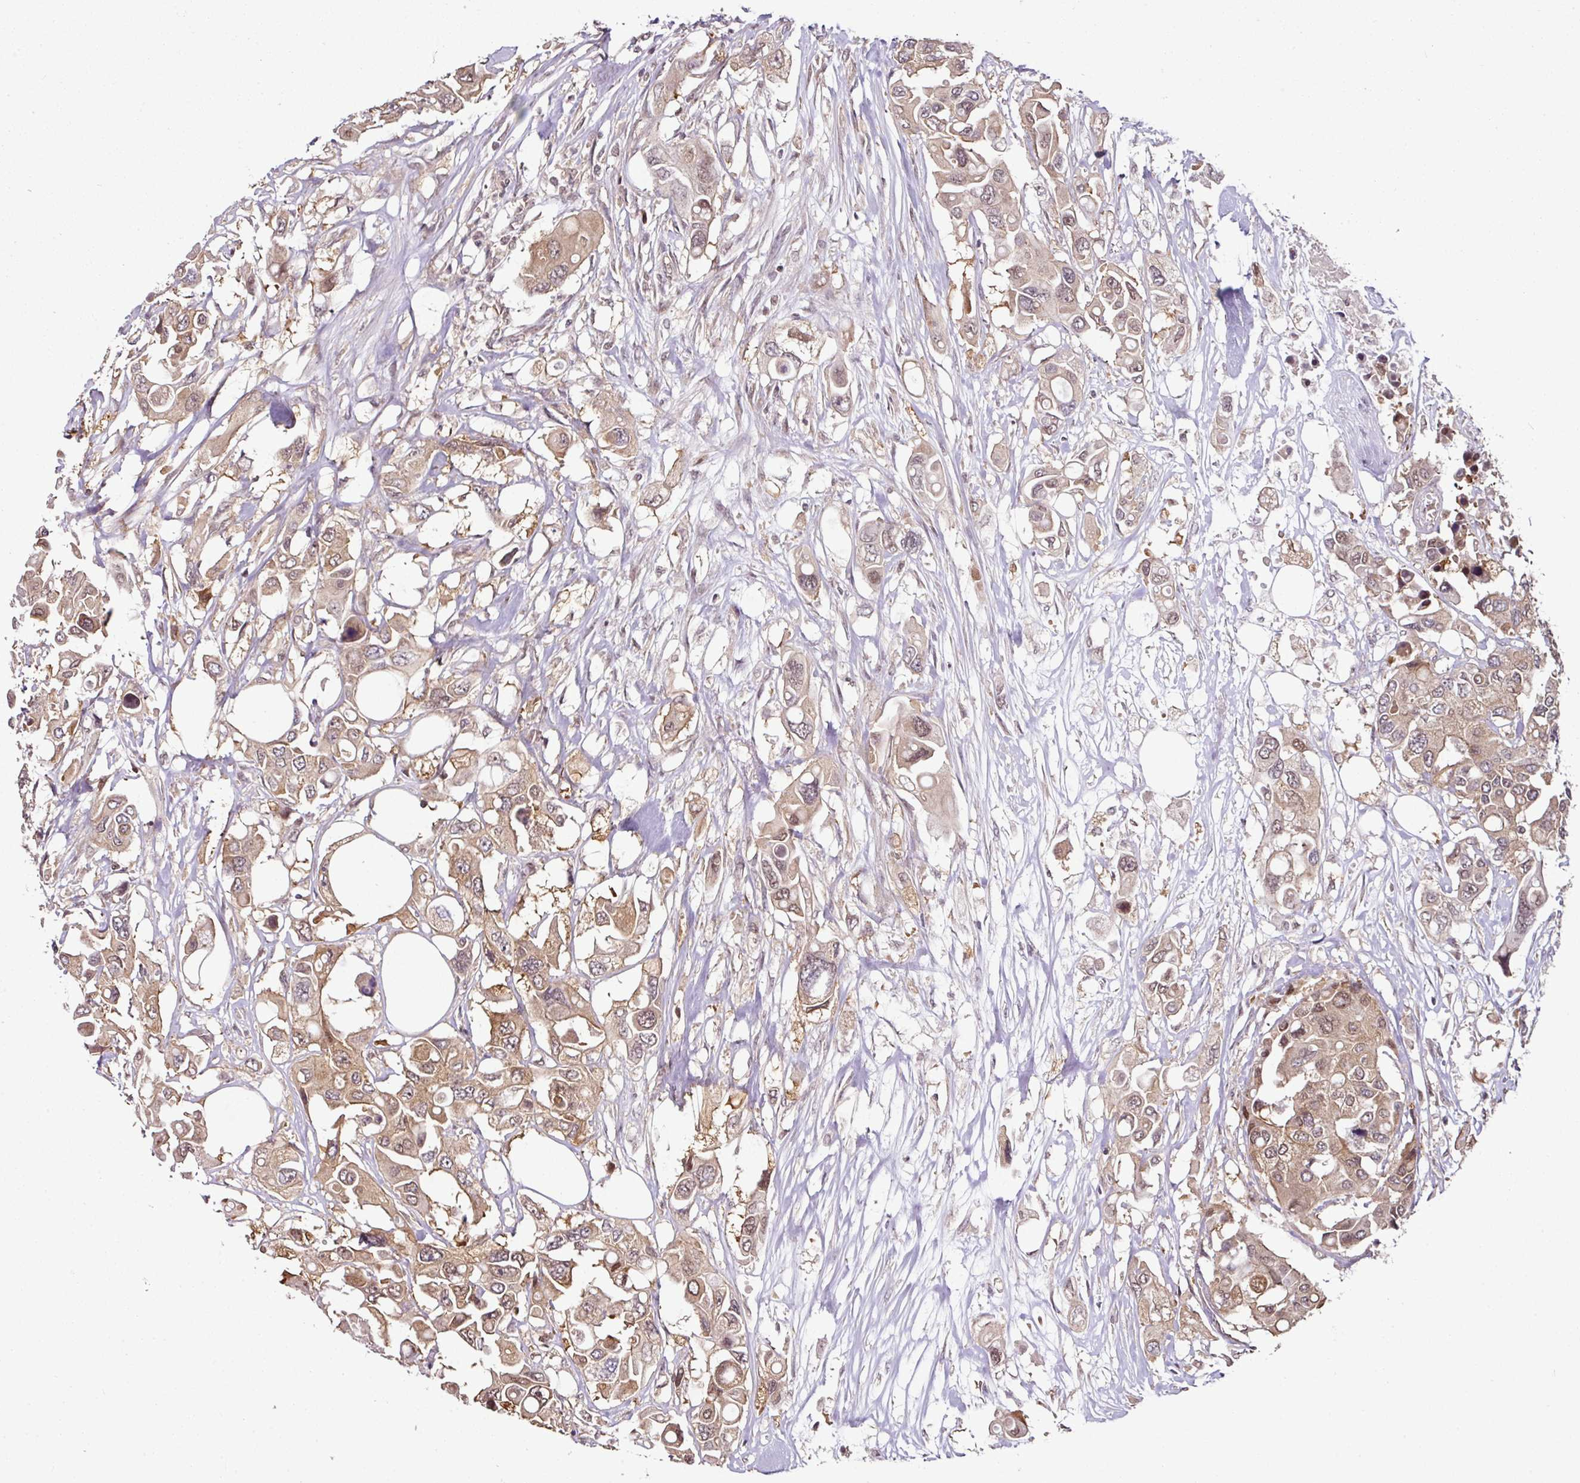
{"staining": {"intensity": "moderate", "quantity": ">75%", "location": "cytoplasmic/membranous,nuclear"}, "tissue": "colorectal cancer", "cell_type": "Tumor cells", "image_type": "cancer", "snomed": [{"axis": "morphology", "description": "Adenocarcinoma, NOS"}, {"axis": "topography", "description": "Colon"}], "caption": "Protein staining displays moderate cytoplasmic/membranous and nuclear positivity in approximately >75% of tumor cells in adenocarcinoma (colorectal). (Brightfield microscopy of DAB IHC at high magnification).", "gene": "ANKRD18A", "patient": {"sex": "male", "age": 77}}